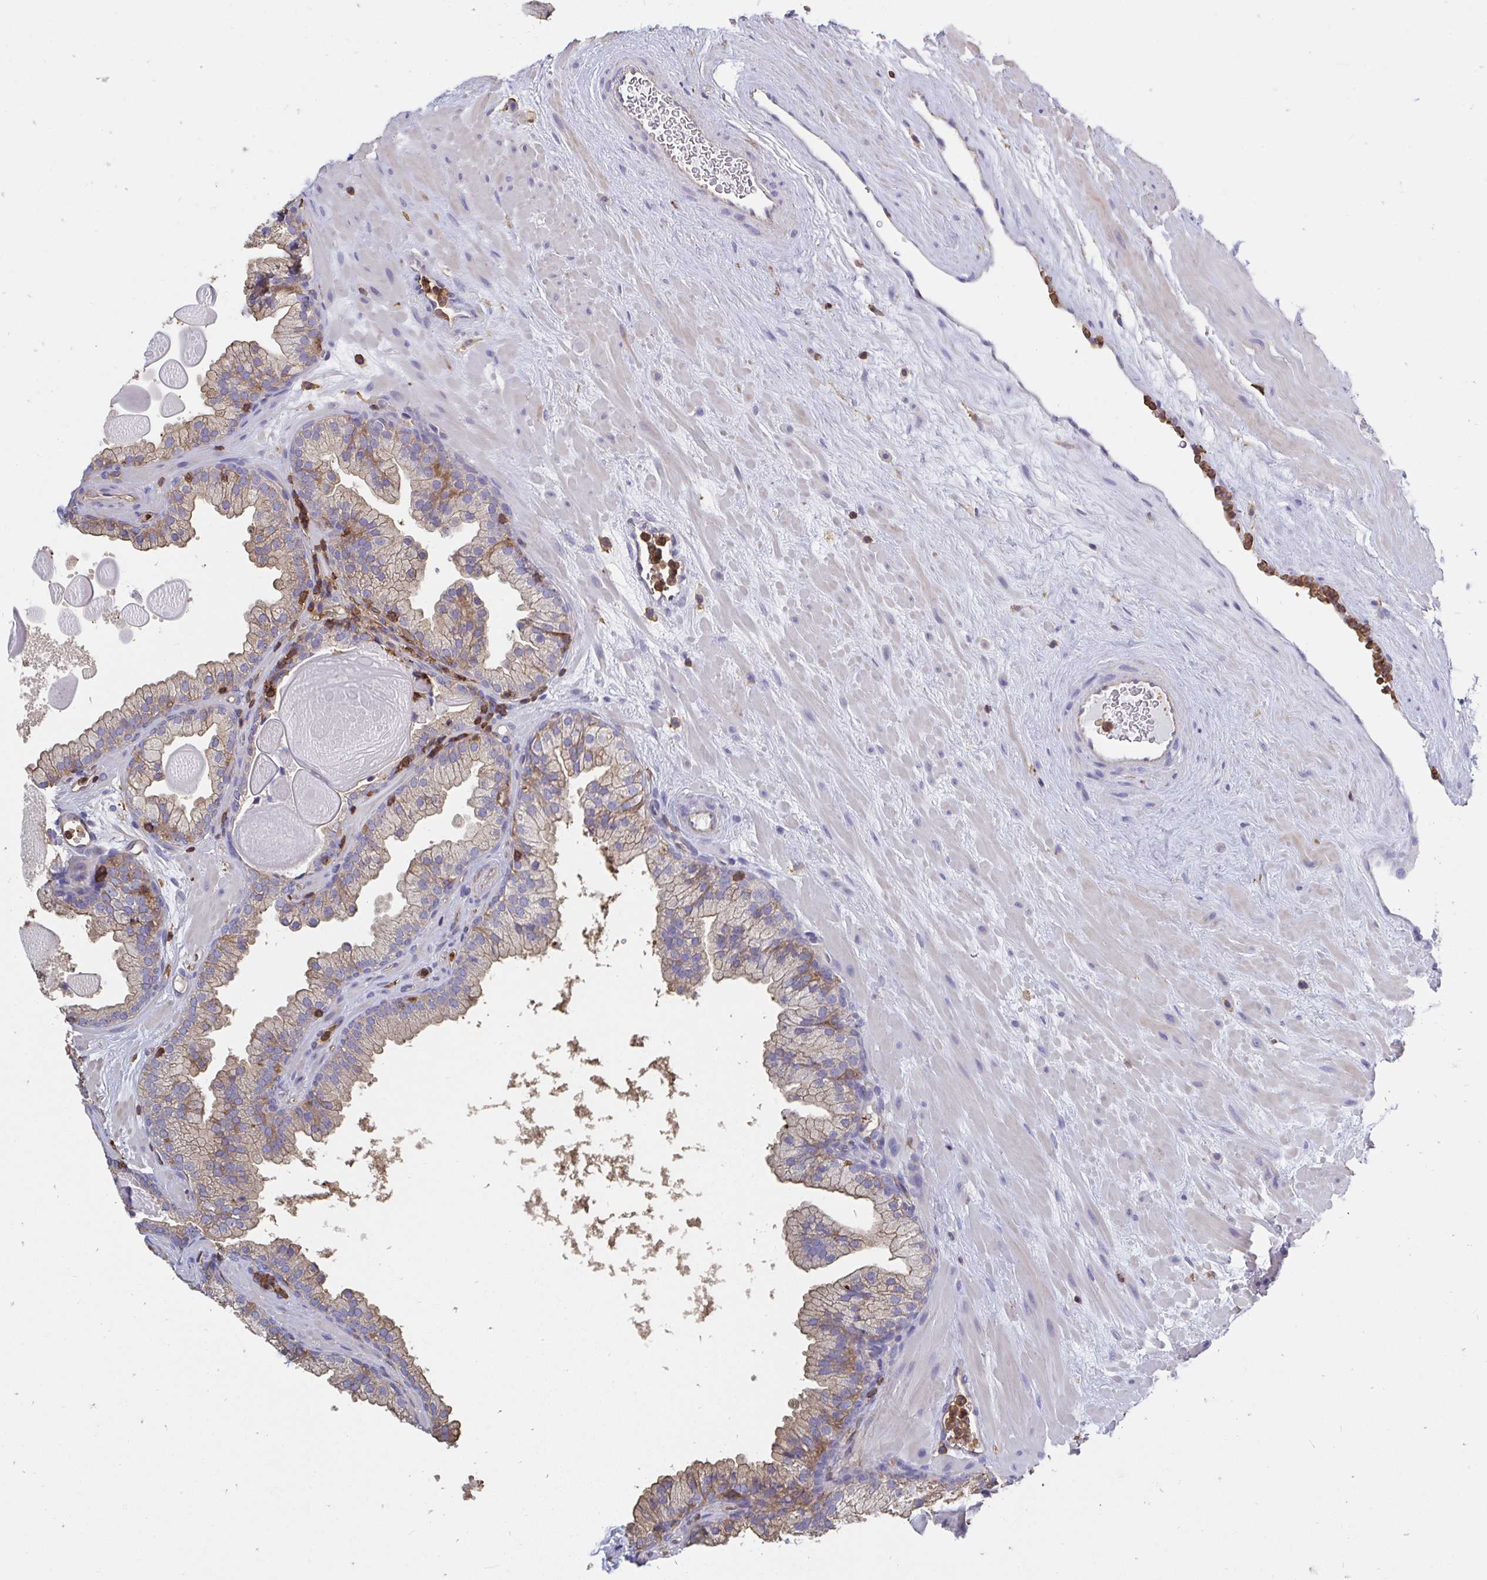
{"staining": {"intensity": "weak", "quantity": "25%-75%", "location": "cytoplasmic/membranous"}, "tissue": "prostate", "cell_type": "Glandular cells", "image_type": "normal", "snomed": [{"axis": "morphology", "description": "Normal tissue, NOS"}, {"axis": "topography", "description": "Prostate"}, {"axis": "topography", "description": "Peripheral nerve tissue"}], "caption": "A high-resolution image shows immunohistochemistry (IHC) staining of benign prostate, which demonstrates weak cytoplasmic/membranous expression in about 25%-75% of glandular cells.", "gene": "CFL1", "patient": {"sex": "male", "age": 61}}